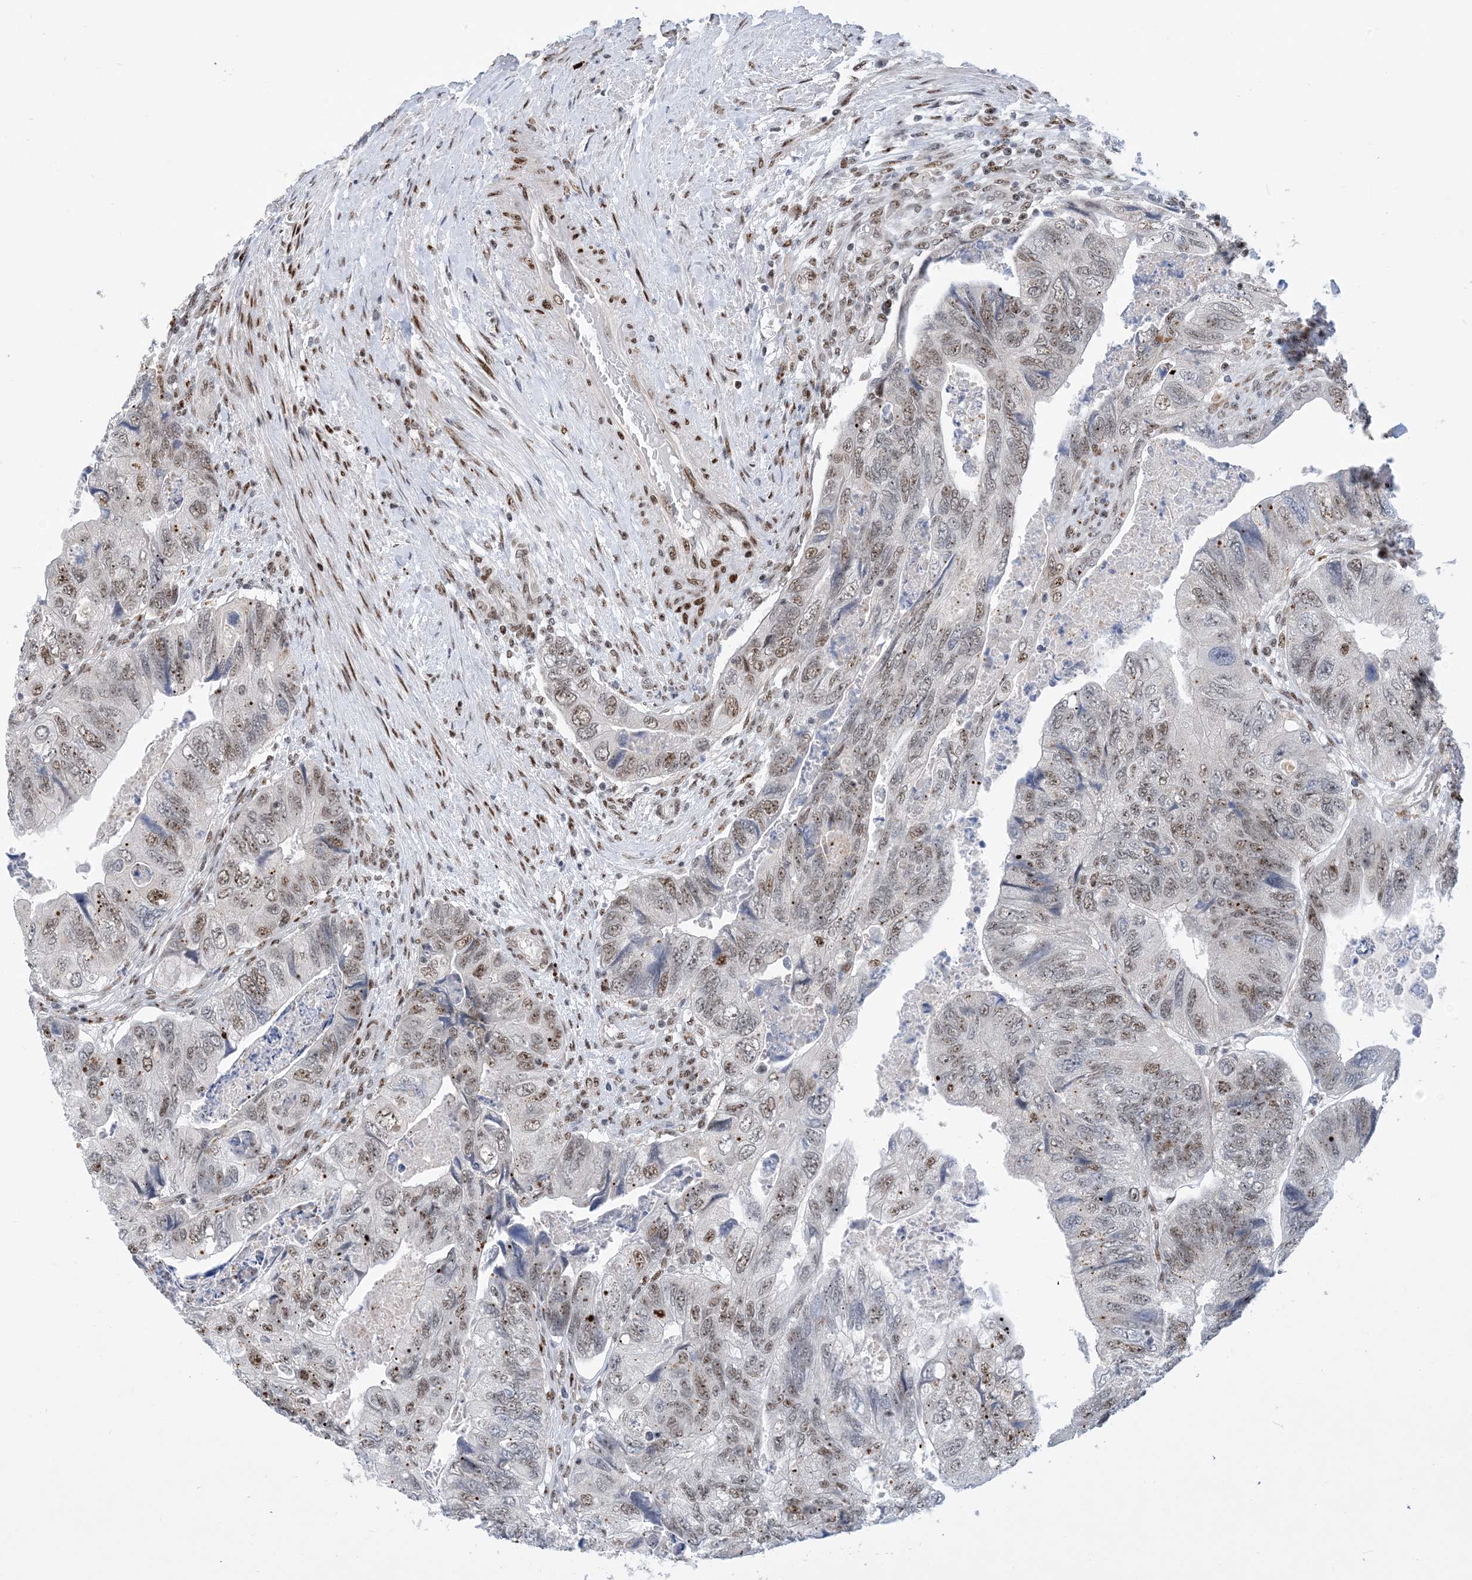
{"staining": {"intensity": "moderate", "quantity": "25%-75%", "location": "nuclear"}, "tissue": "colorectal cancer", "cell_type": "Tumor cells", "image_type": "cancer", "snomed": [{"axis": "morphology", "description": "Adenocarcinoma, NOS"}, {"axis": "topography", "description": "Rectum"}], "caption": "Human colorectal adenocarcinoma stained with a brown dye demonstrates moderate nuclear positive staining in about 25%-75% of tumor cells.", "gene": "TSPYL1", "patient": {"sex": "male", "age": 63}}